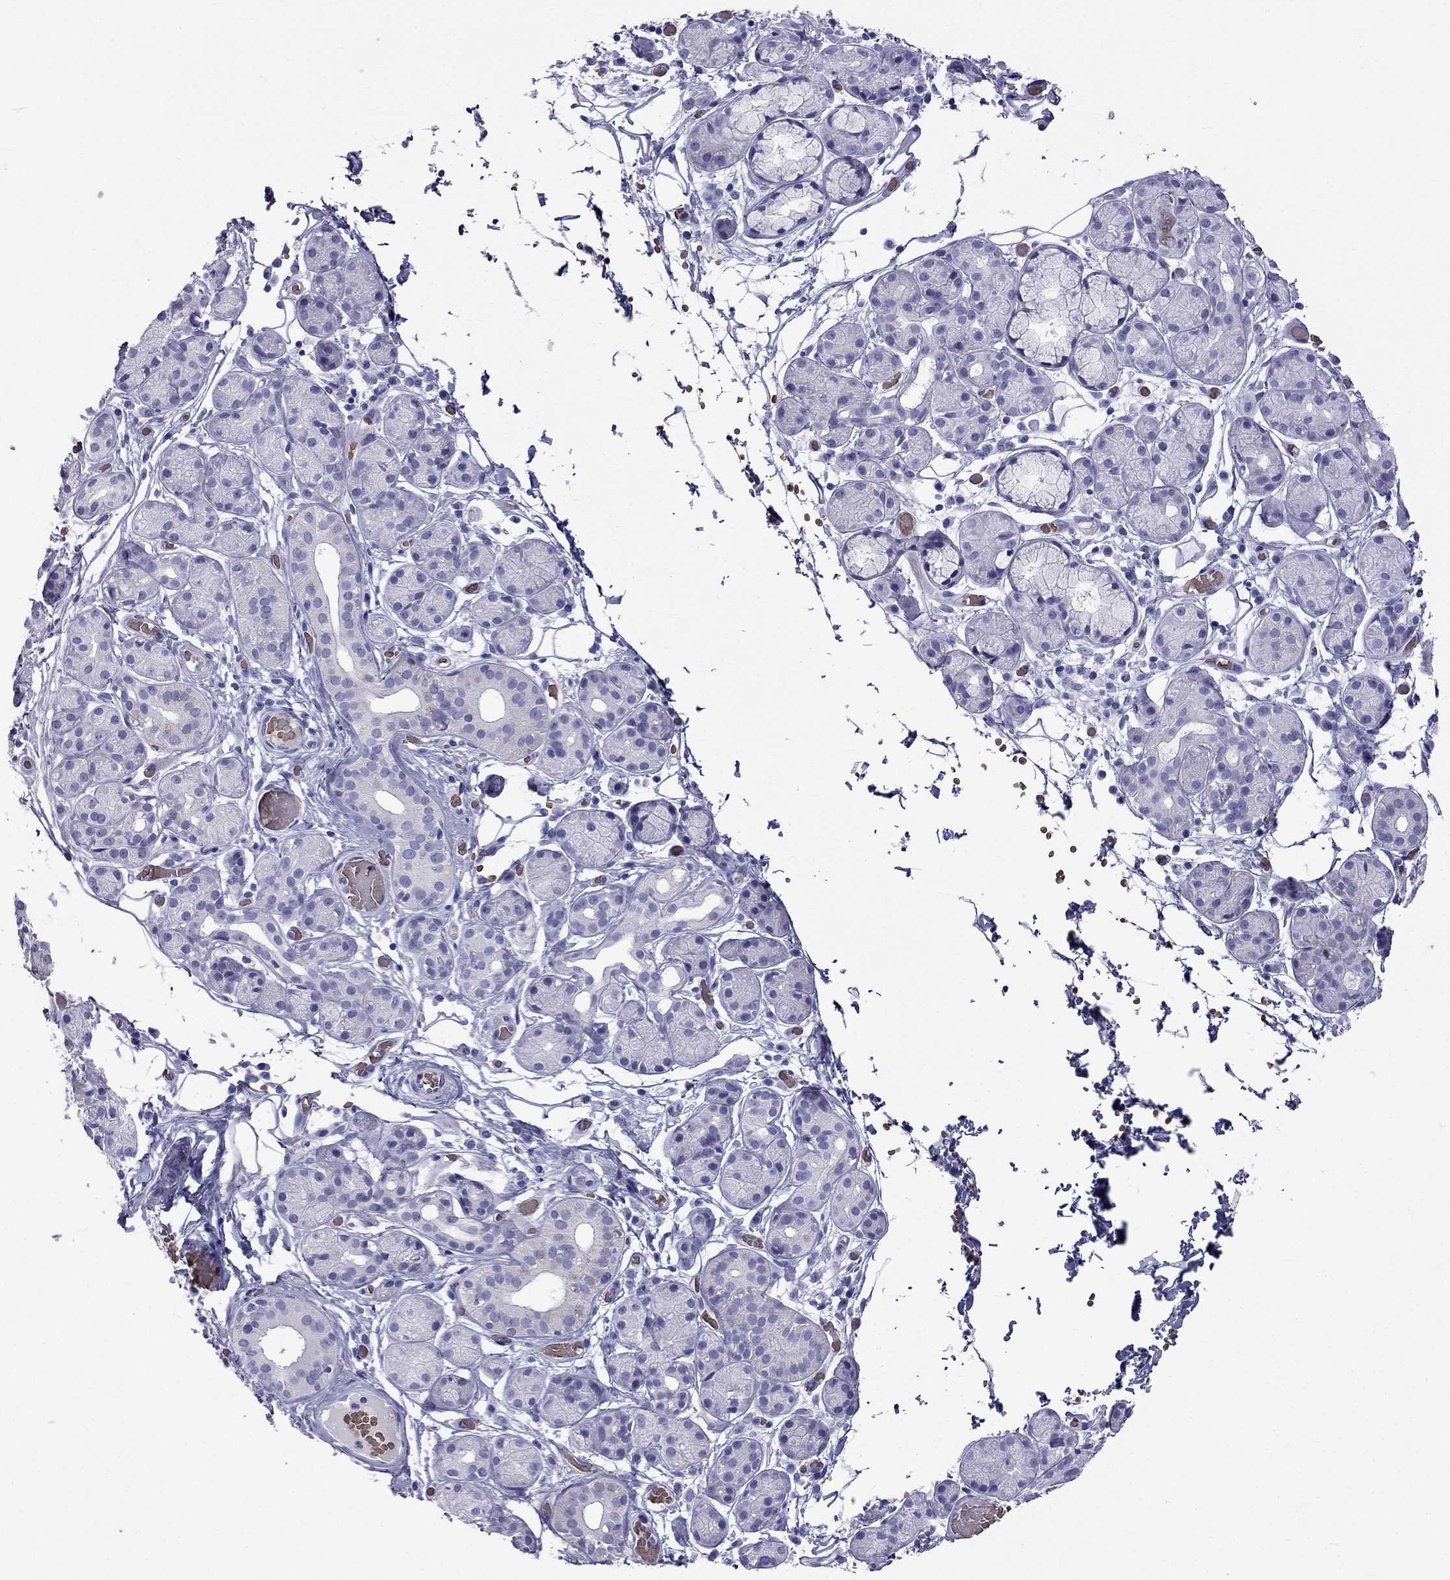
{"staining": {"intensity": "negative", "quantity": "none", "location": "none"}, "tissue": "salivary gland", "cell_type": "Glandular cells", "image_type": "normal", "snomed": [{"axis": "morphology", "description": "Normal tissue, NOS"}, {"axis": "topography", "description": "Salivary gland"}, {"axis": "topography", "description": "Peripheral nerve tissue"}], "caption": "The IHC histopathology image has no significant expression in glandular cells of salivary gland.", "gene": "DNAAF6", "patient": {"sex": "male", "age": 71}}